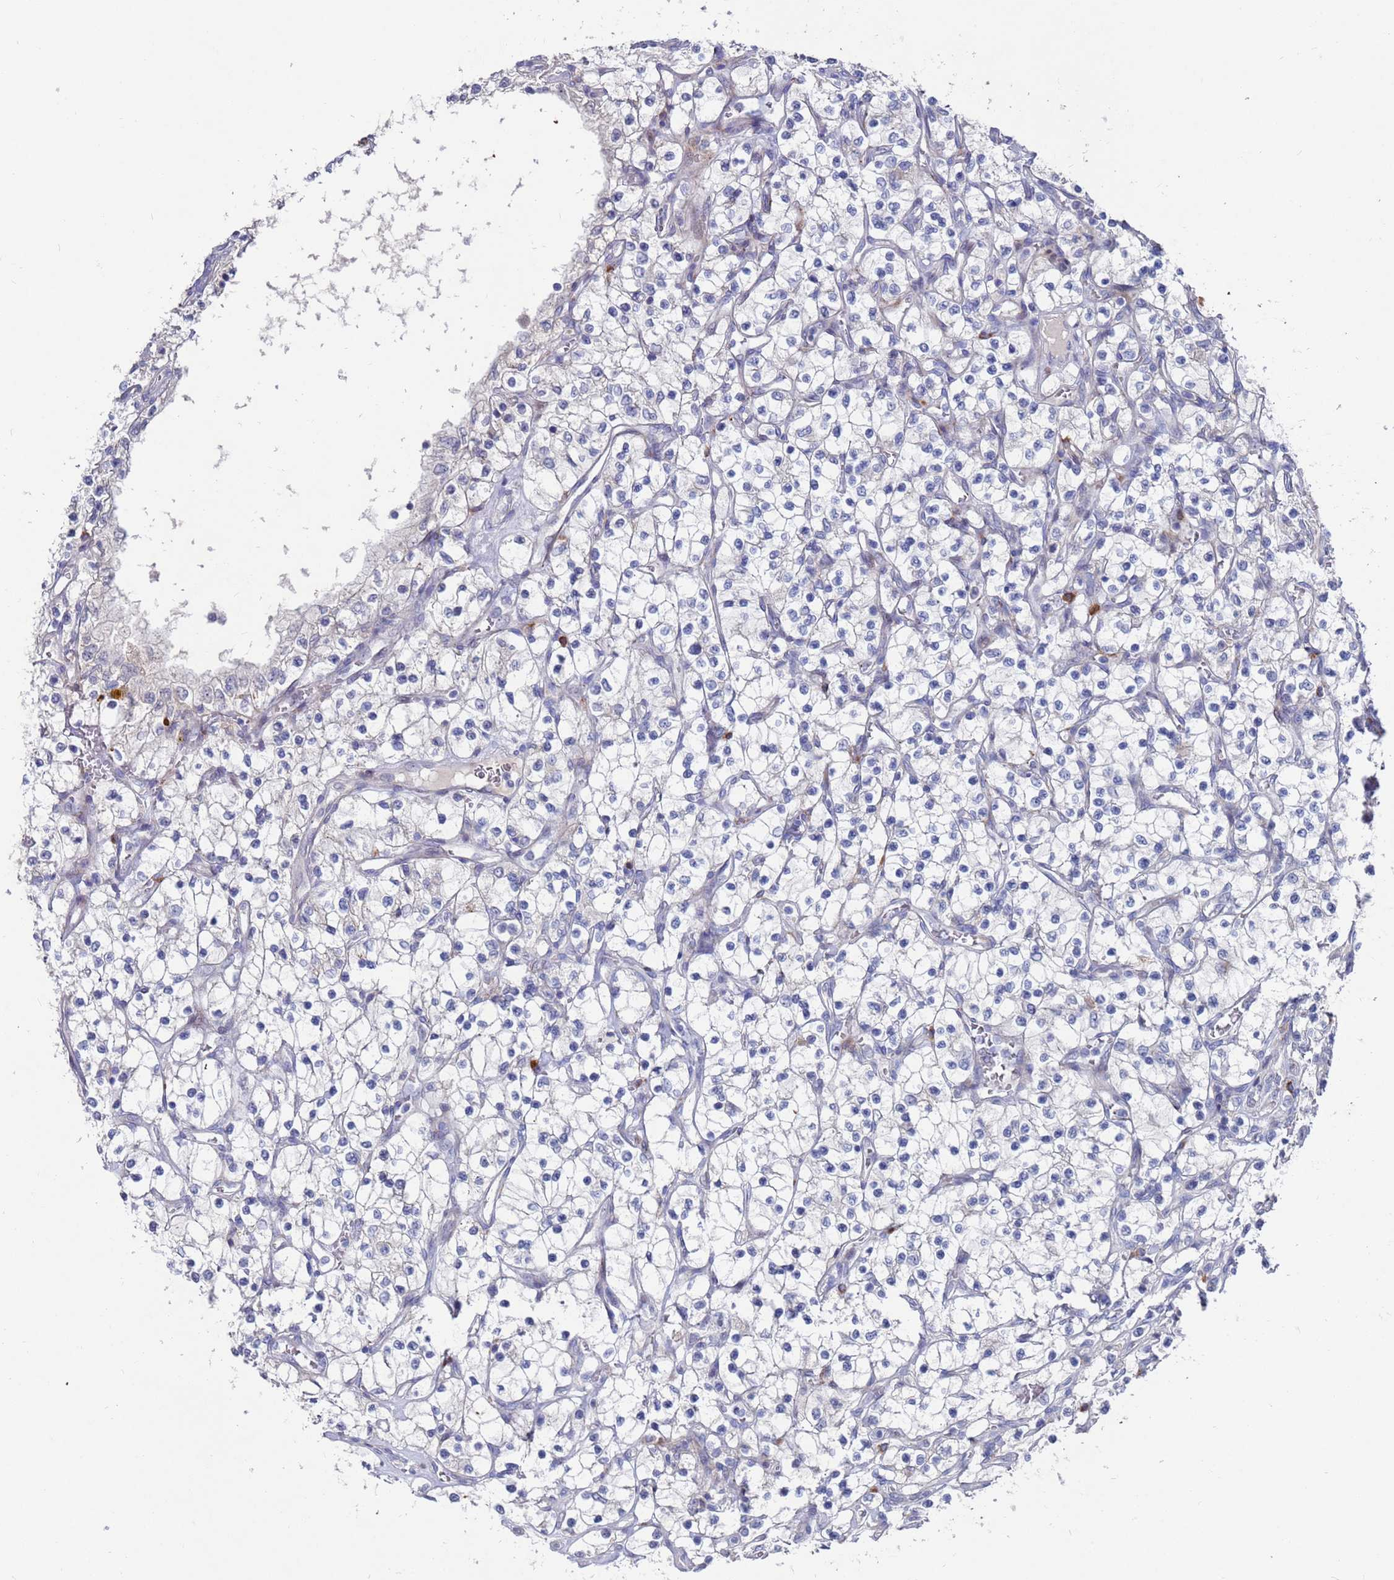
{"staining": {"intensity": "negative", "quantity": "none", "location": "none"}, "tissue": "renal cancer", "cell_type": "Tumor cells", "image_type": "cancer", "snomed": [{"axis": "morphology", "description": "Adenocarcinoma, NOS"}, {"axis": "topography", "description": "Kidney"}], "caption": "IHC photomicrograph of neoplastic tissue: renal cancer stained with DAB reveals no significant protein positivity in tumor cells. (Stains: DAB immunohistochemistry with hematoxylin counter stain, Microscopy: brightfield microscopy at high magnification).", "gene": "FBXO27", "patient": {"sex": "female", "age": 69}}